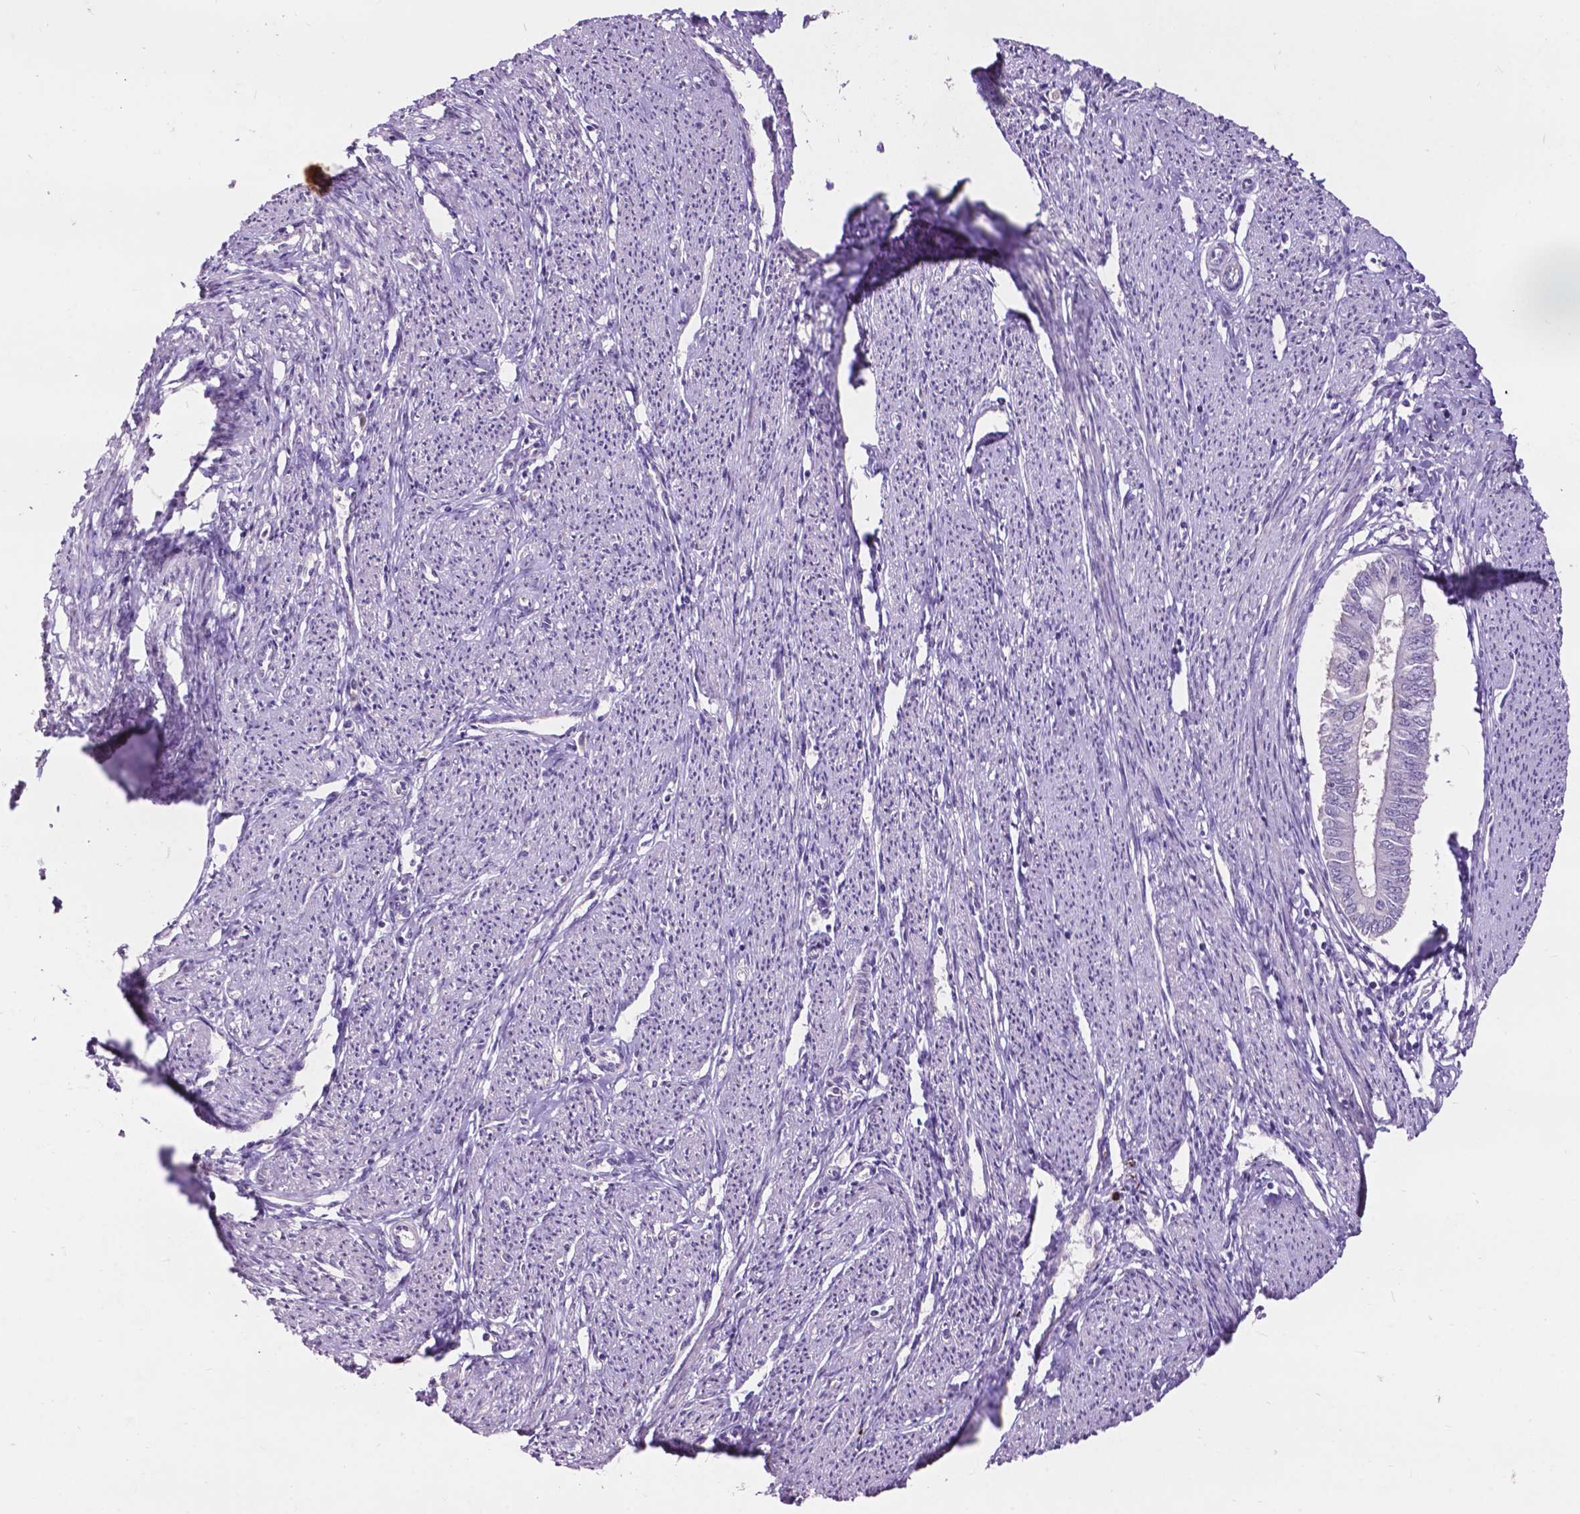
{"staining": {"intensity": "negative", "quantity": "none", "location": "none"}, "tissue": "endometrial cancer", "cell_type": "Tumor cells", "image_type": "cancer", "snomed": [{"axis": "morphology", "description": "Adenocarcinoma, NOS"}, {"axis": "topography", "description": "Endometrium"}], "caption": "Tumor cells are negative for brown protein staining in endometrial cancer.", "gene": "PLSCR1", "patient": {"sex": "female", "age": 58}}